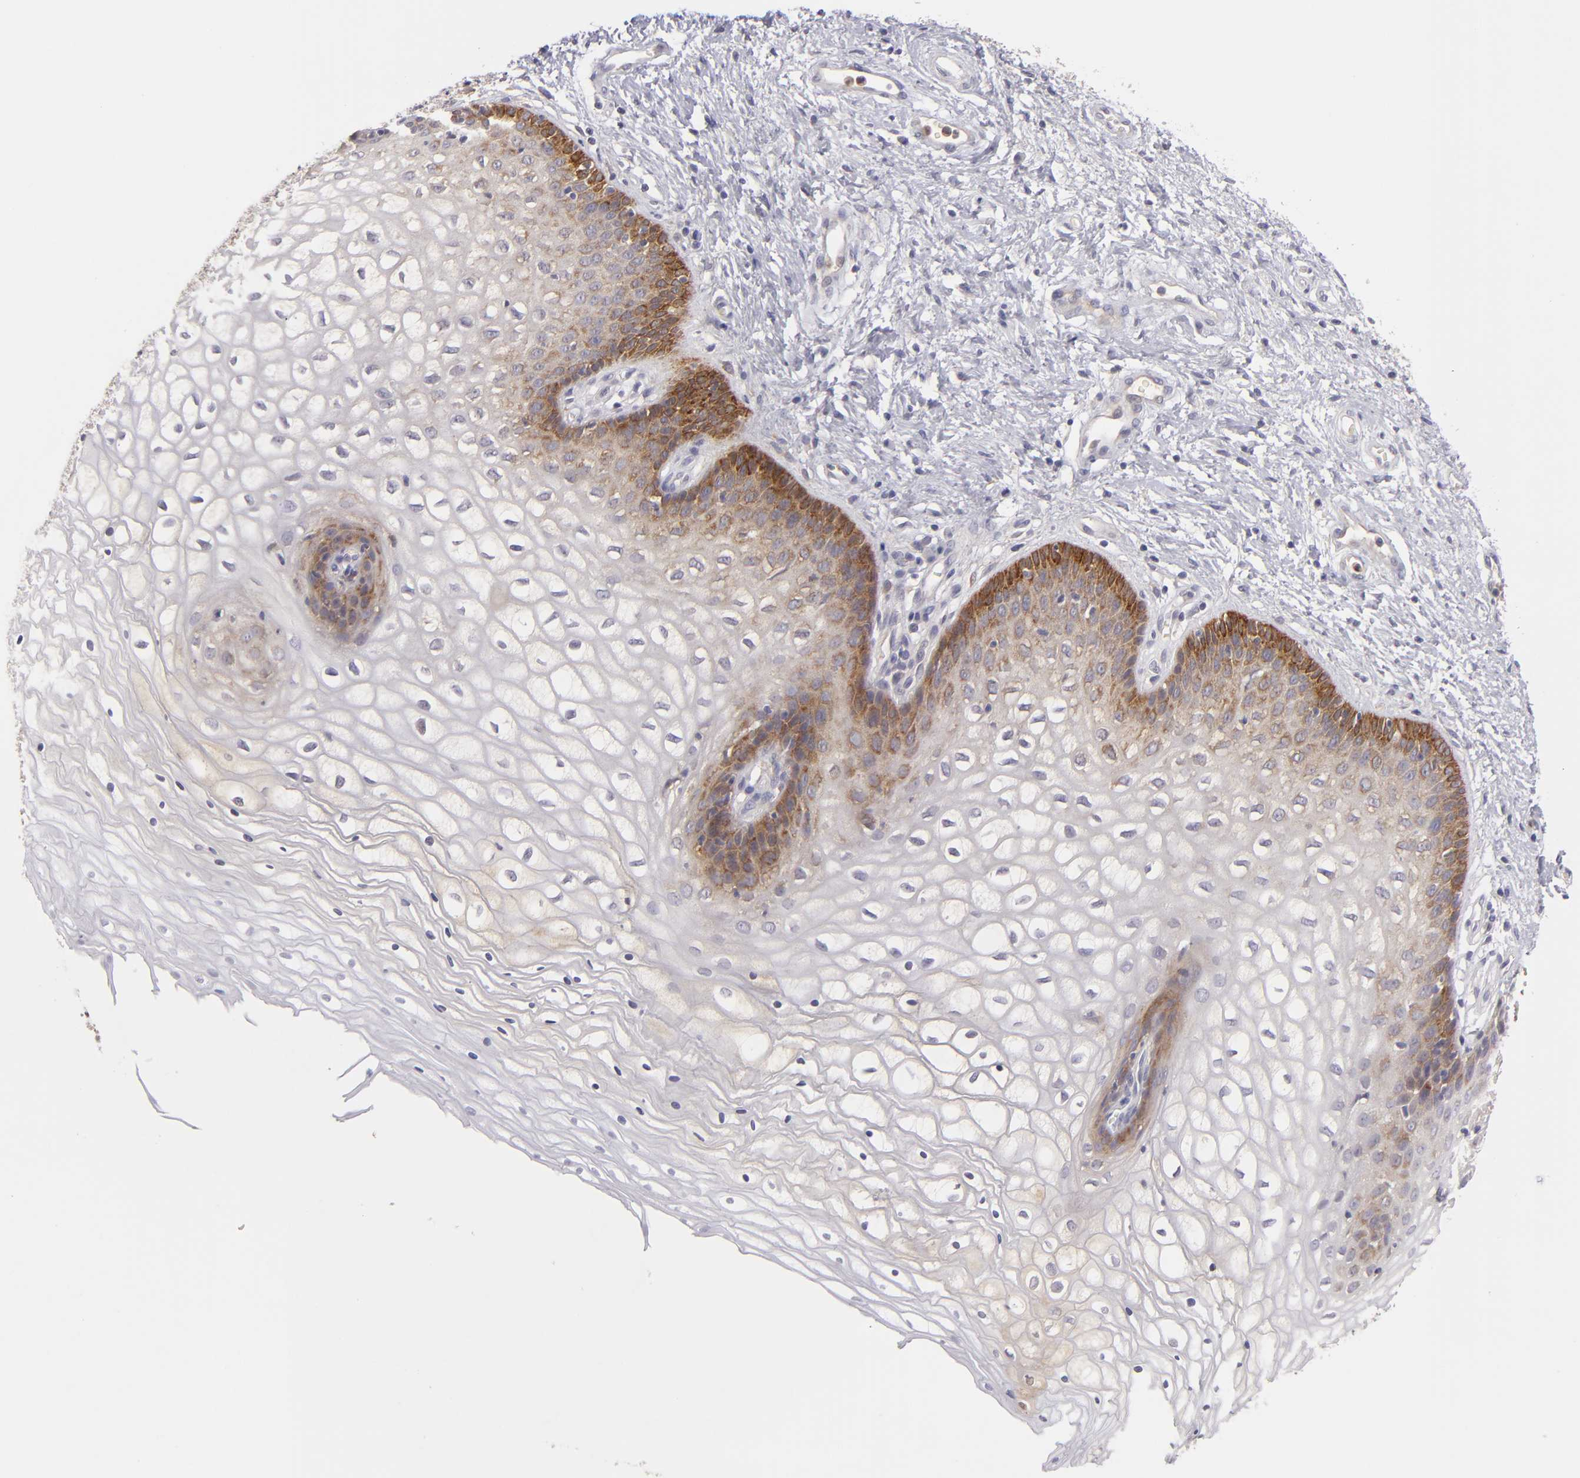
{"staining": {"intensity": "strong", "quantity": "<25%", "location": "cytoplasmic/membranous"}, "tissue": "vagina", "cell_type": "Squamous epithelial cells", "image_type": "normal", "snomed": [{"axis": "morphology", "description": "Normal tissue, NOS"}, {"axis": "topography", "description": "Vagina"}], "caption": "Squamous epithelial cells show strong cytoplasmic/membranous positivity in approximately <25% of cells in unremarkable vagina. (Stains: DAB (3,3'-diaminobenzidine) in brown, nuclei in blue, Microscopy: brightfield microscopy at high magnification).", "gene": "MMP10", "patient": {"sex": "female", "age": 34}}